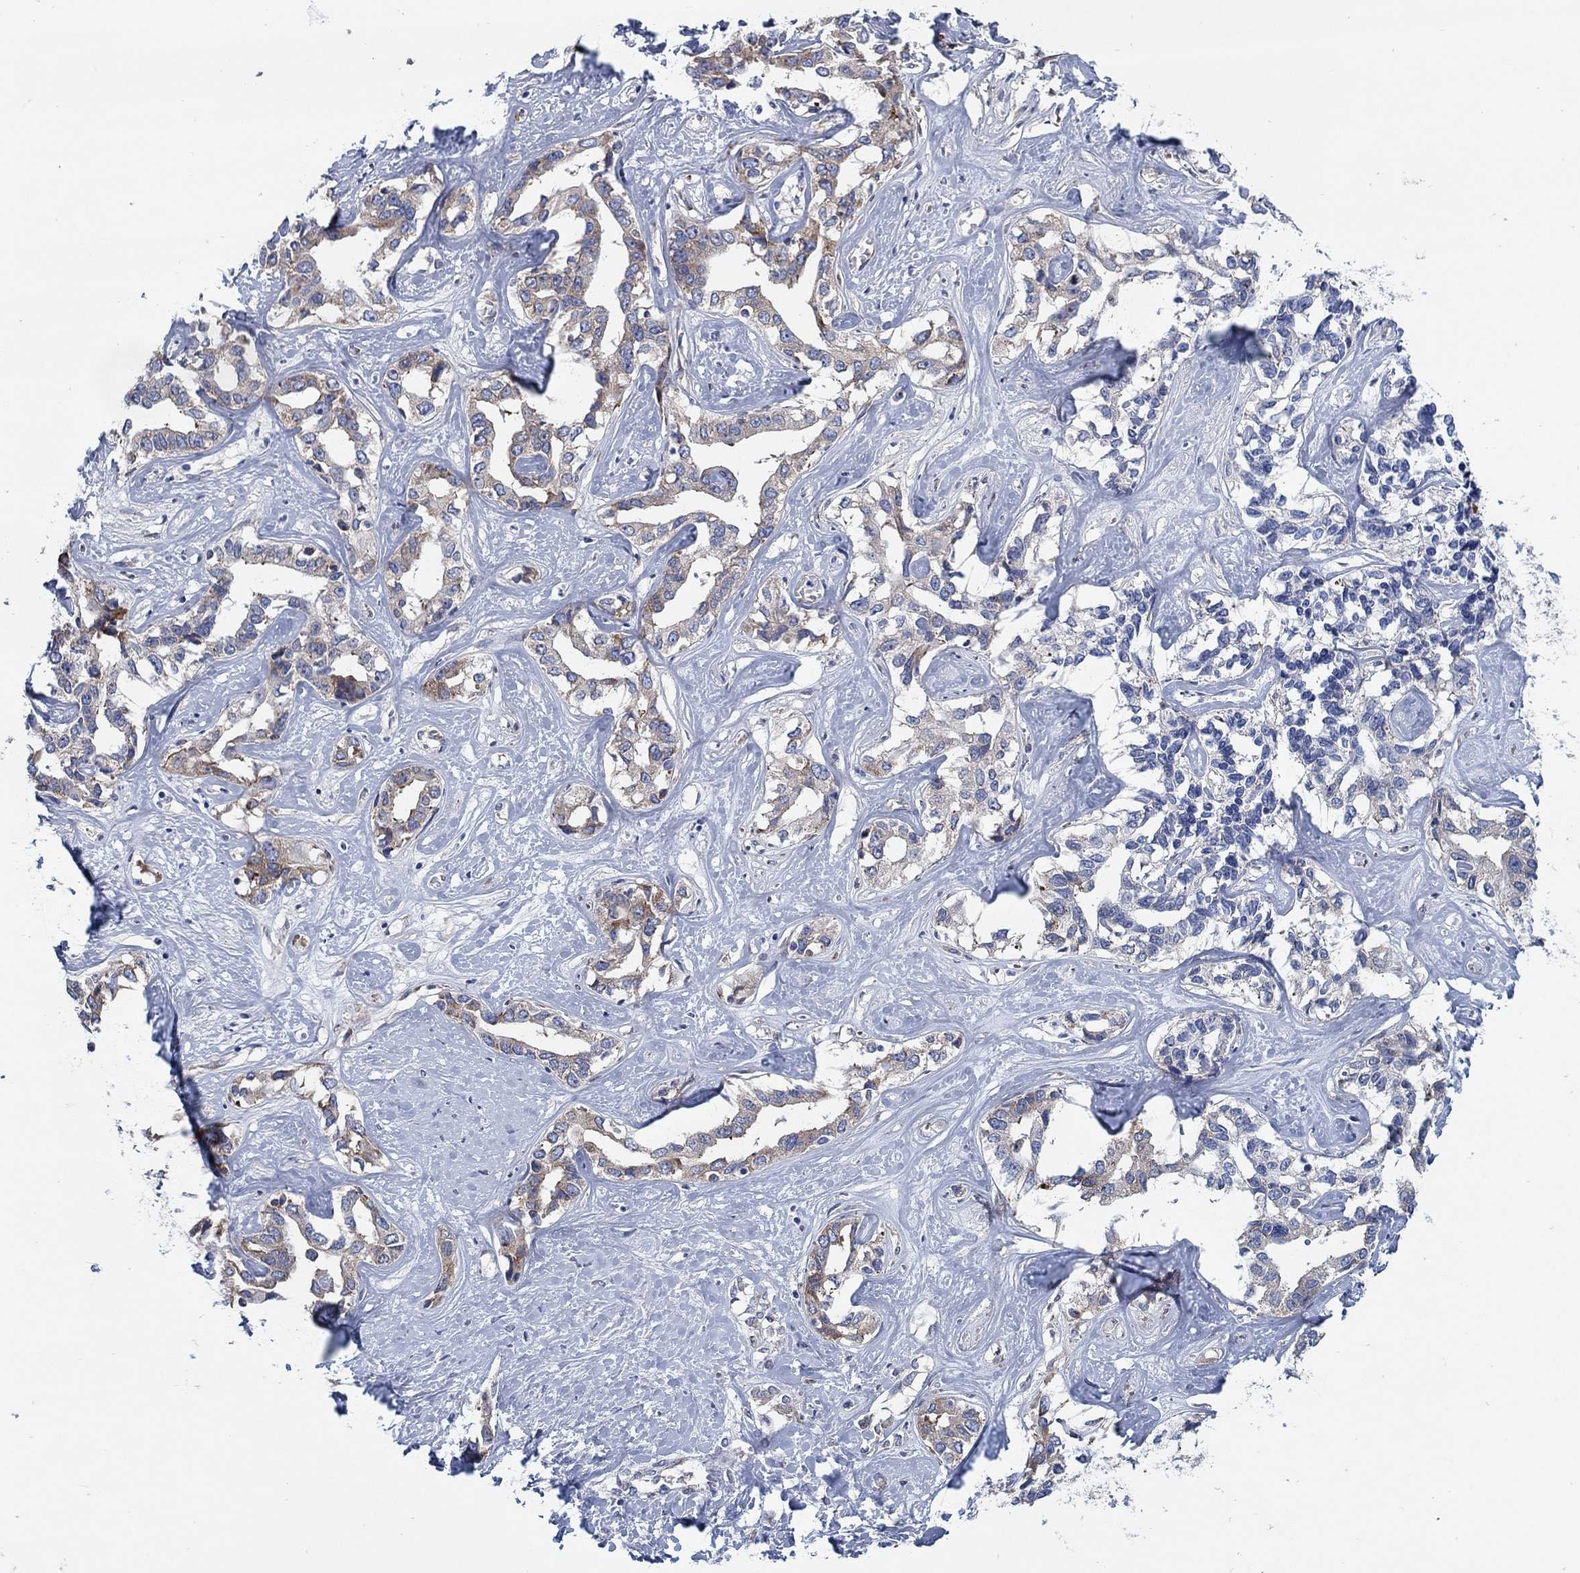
{"staining": {"intensity": "moderate", "quantity": "<25%", "location": "cytoplasmic/membranous"}, "tissue": "liver cancer", "cell_type": "Tumor cells", "image_type": "cancer", "snomed": [{"axis": "morphology", "description": "Cholangiocarcinoma"}, {"axis": "topography", "description": "Liver"}], "caption": "Liver cancer (cholangiocarcinoma) tissue exhibits moderate cytoplasmic/membranous positivity in approximately <25% of tumor cells, visualized by immunohistochemistry.", "gene": "TMEM59", "patient": {"sex": "male", "age": 59}}